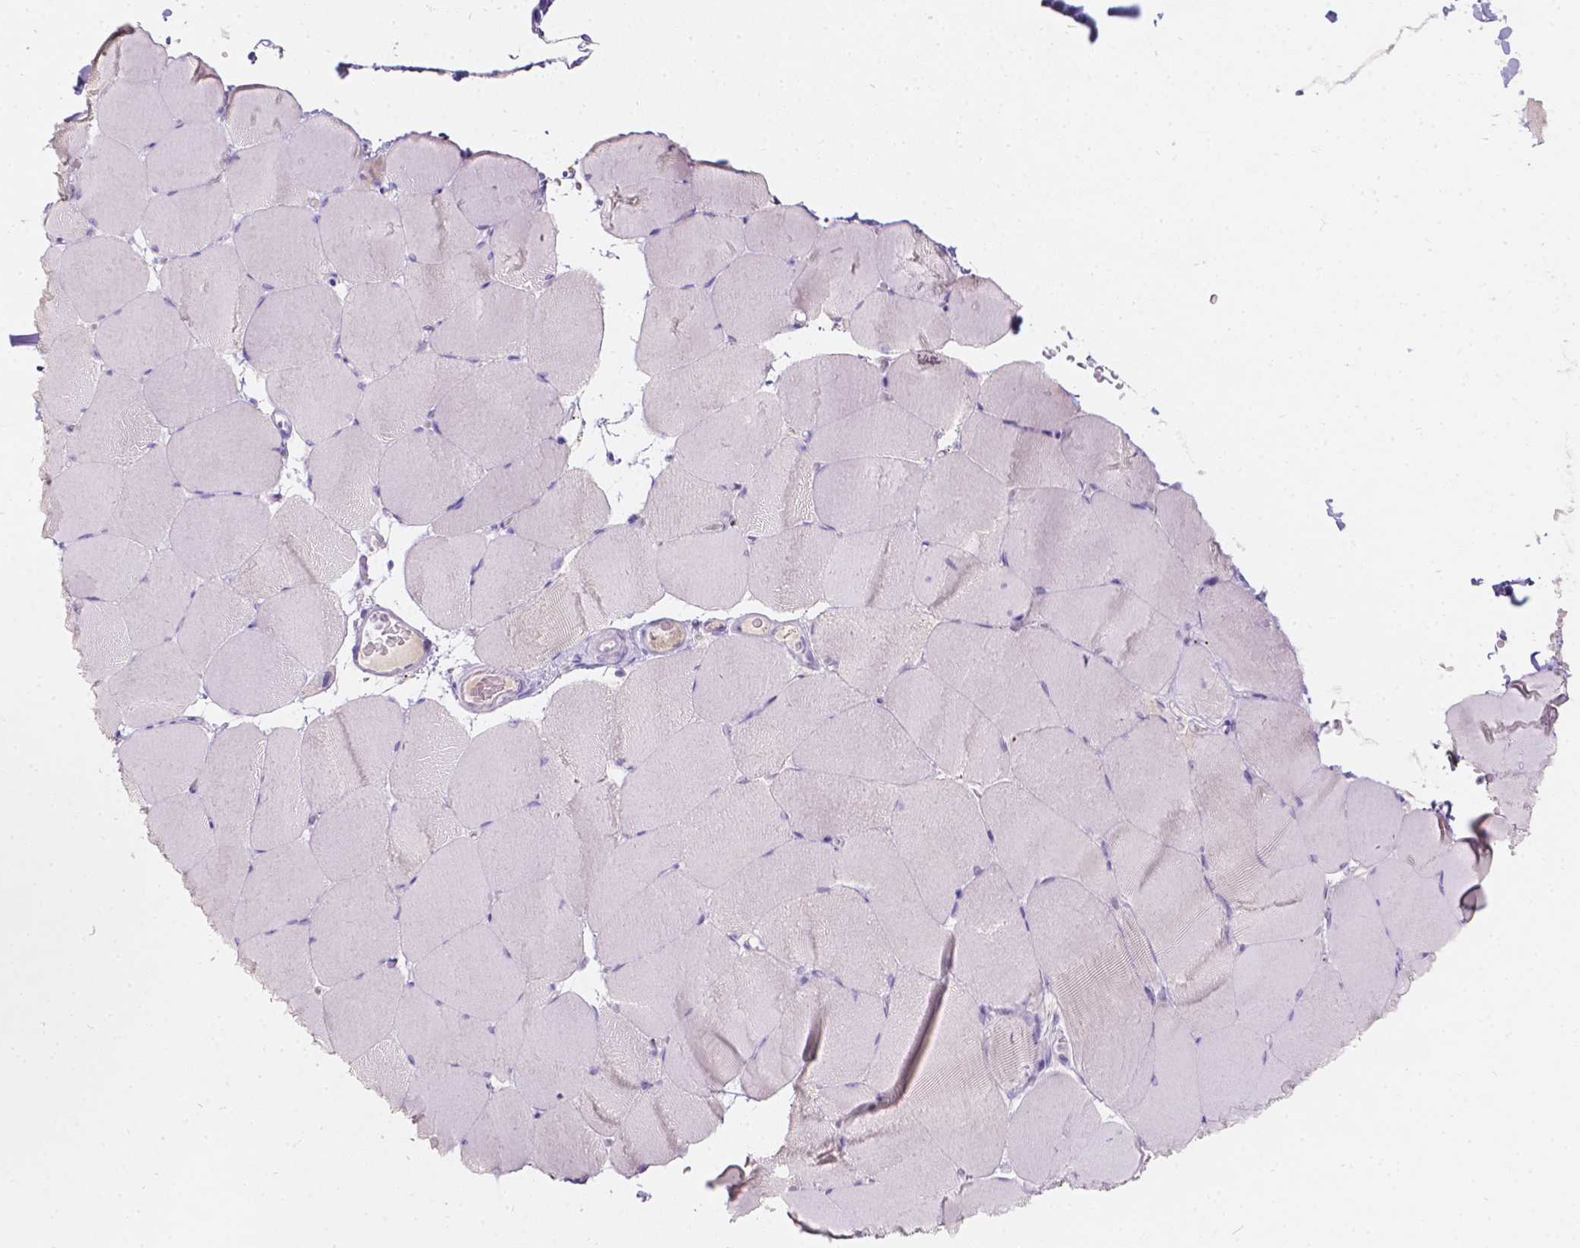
{"staining": {"intensity": "negative", "quantity": "none", "location": "none"}, "tissue": "skeletal muscle", "cell_type": "Myocytes", "image_type": "normal", "snomed": [{"axis": "morphology", "description": "Normal tissue, NOS"}, {"axis": "topography", "description": "Skeletal muscle"}], "caption": "Protein analysis of unremarkable skeletal muscle demonstrates no significant positivity in myocytes. (Stains: DAB immunohistochemistry with hematoxylin counter stain, Microscopy: brightfield microscopy at high magnification).", "gene": "GAL3ST2", "patient": {"sex": "female", "age": 37}}